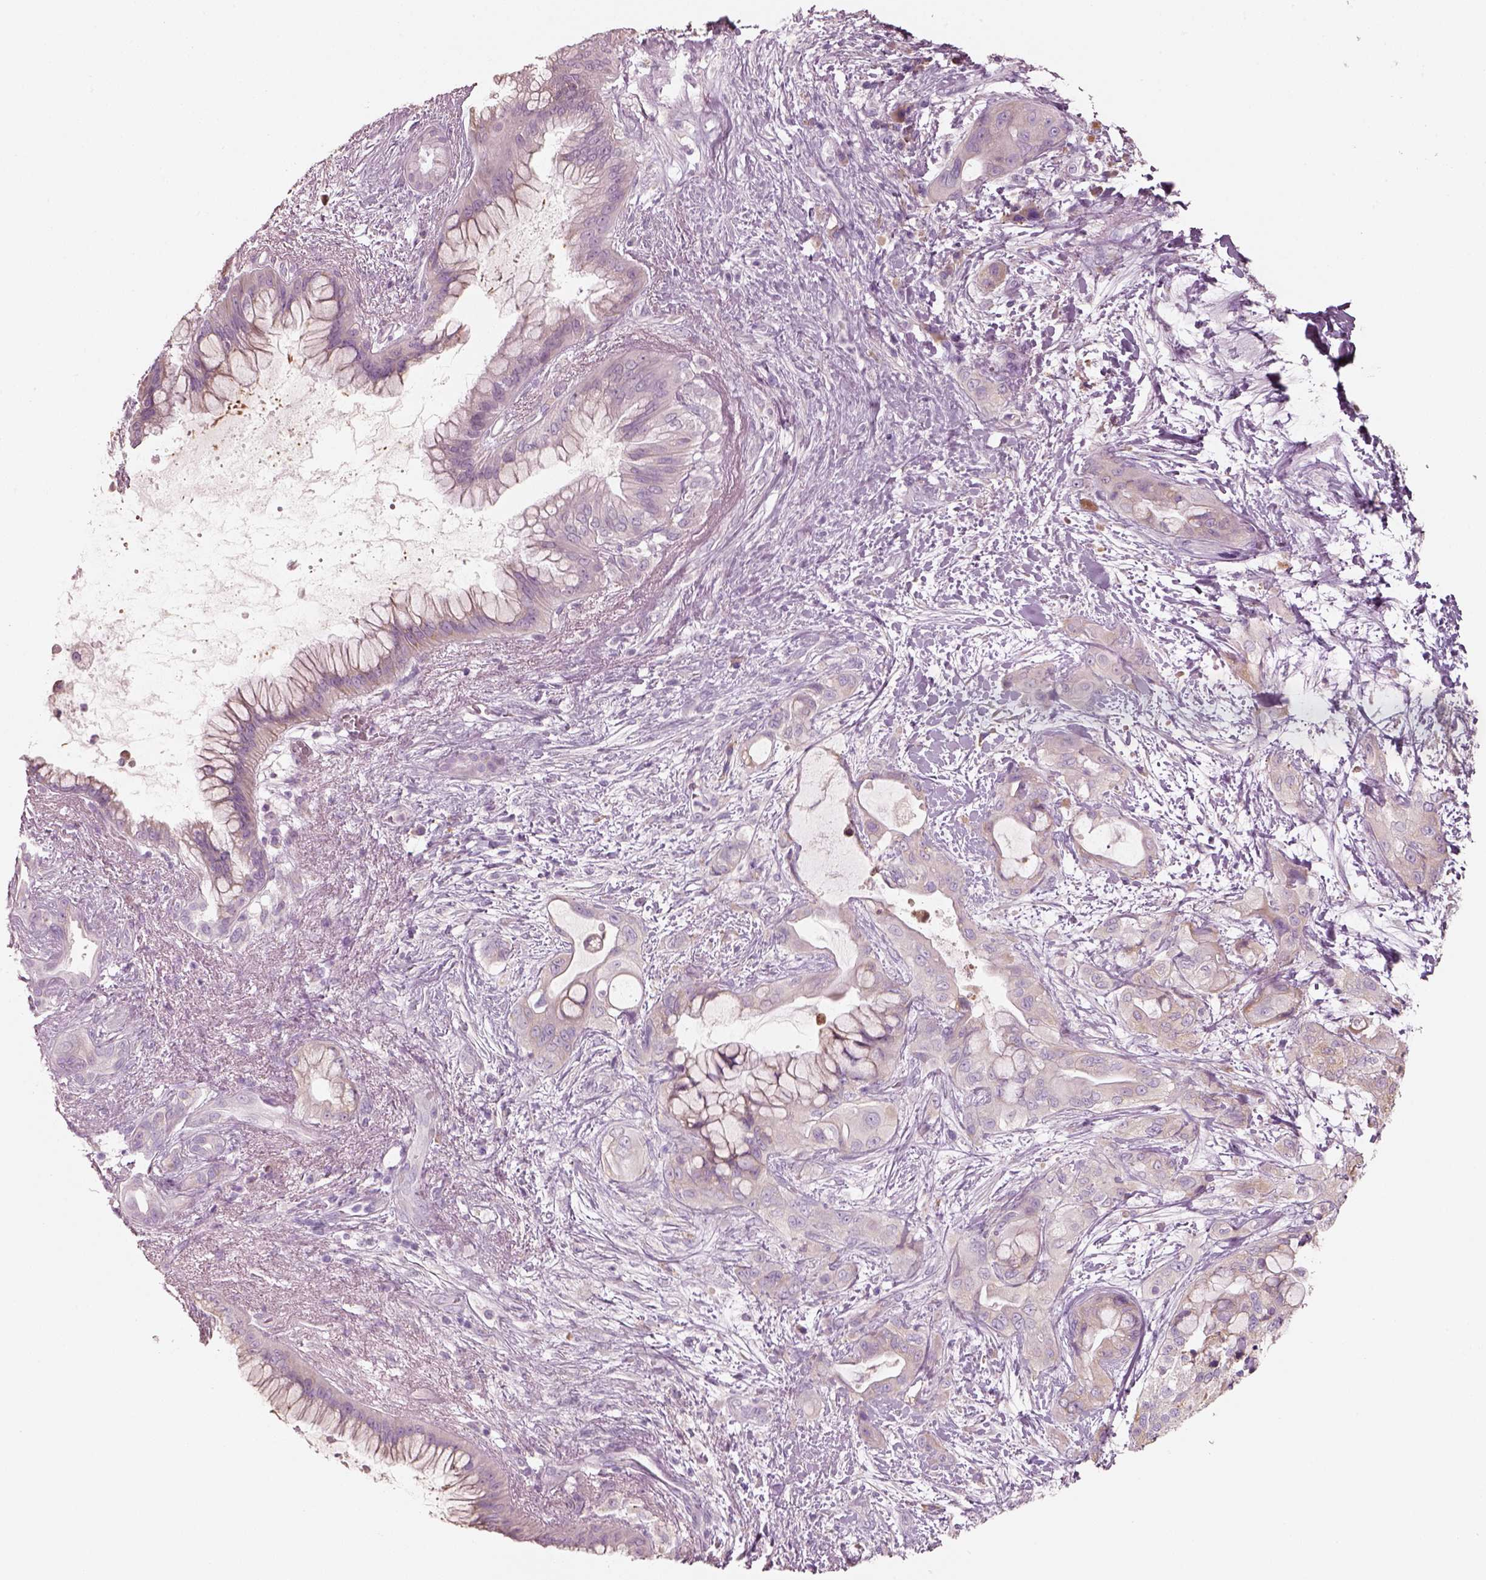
{"staining": {"intensity": "negative", "quantity": "none", "location": "none"}, "tissue": "pancreatic cancer", "cell_type": "Tumor cells", "image_type": "cancer", "snomed": [{"axis": "morphology", "description": "Adenocarcinoma, NOS"}, {"axis": "topography", "description": "Pancreas"}], "caption": "Tumor cells are negative for brown protein staining in adenocarcinoma (pancreatic).", "gene": "PNOC", "patient": {"sex": "male", "age": 71}}